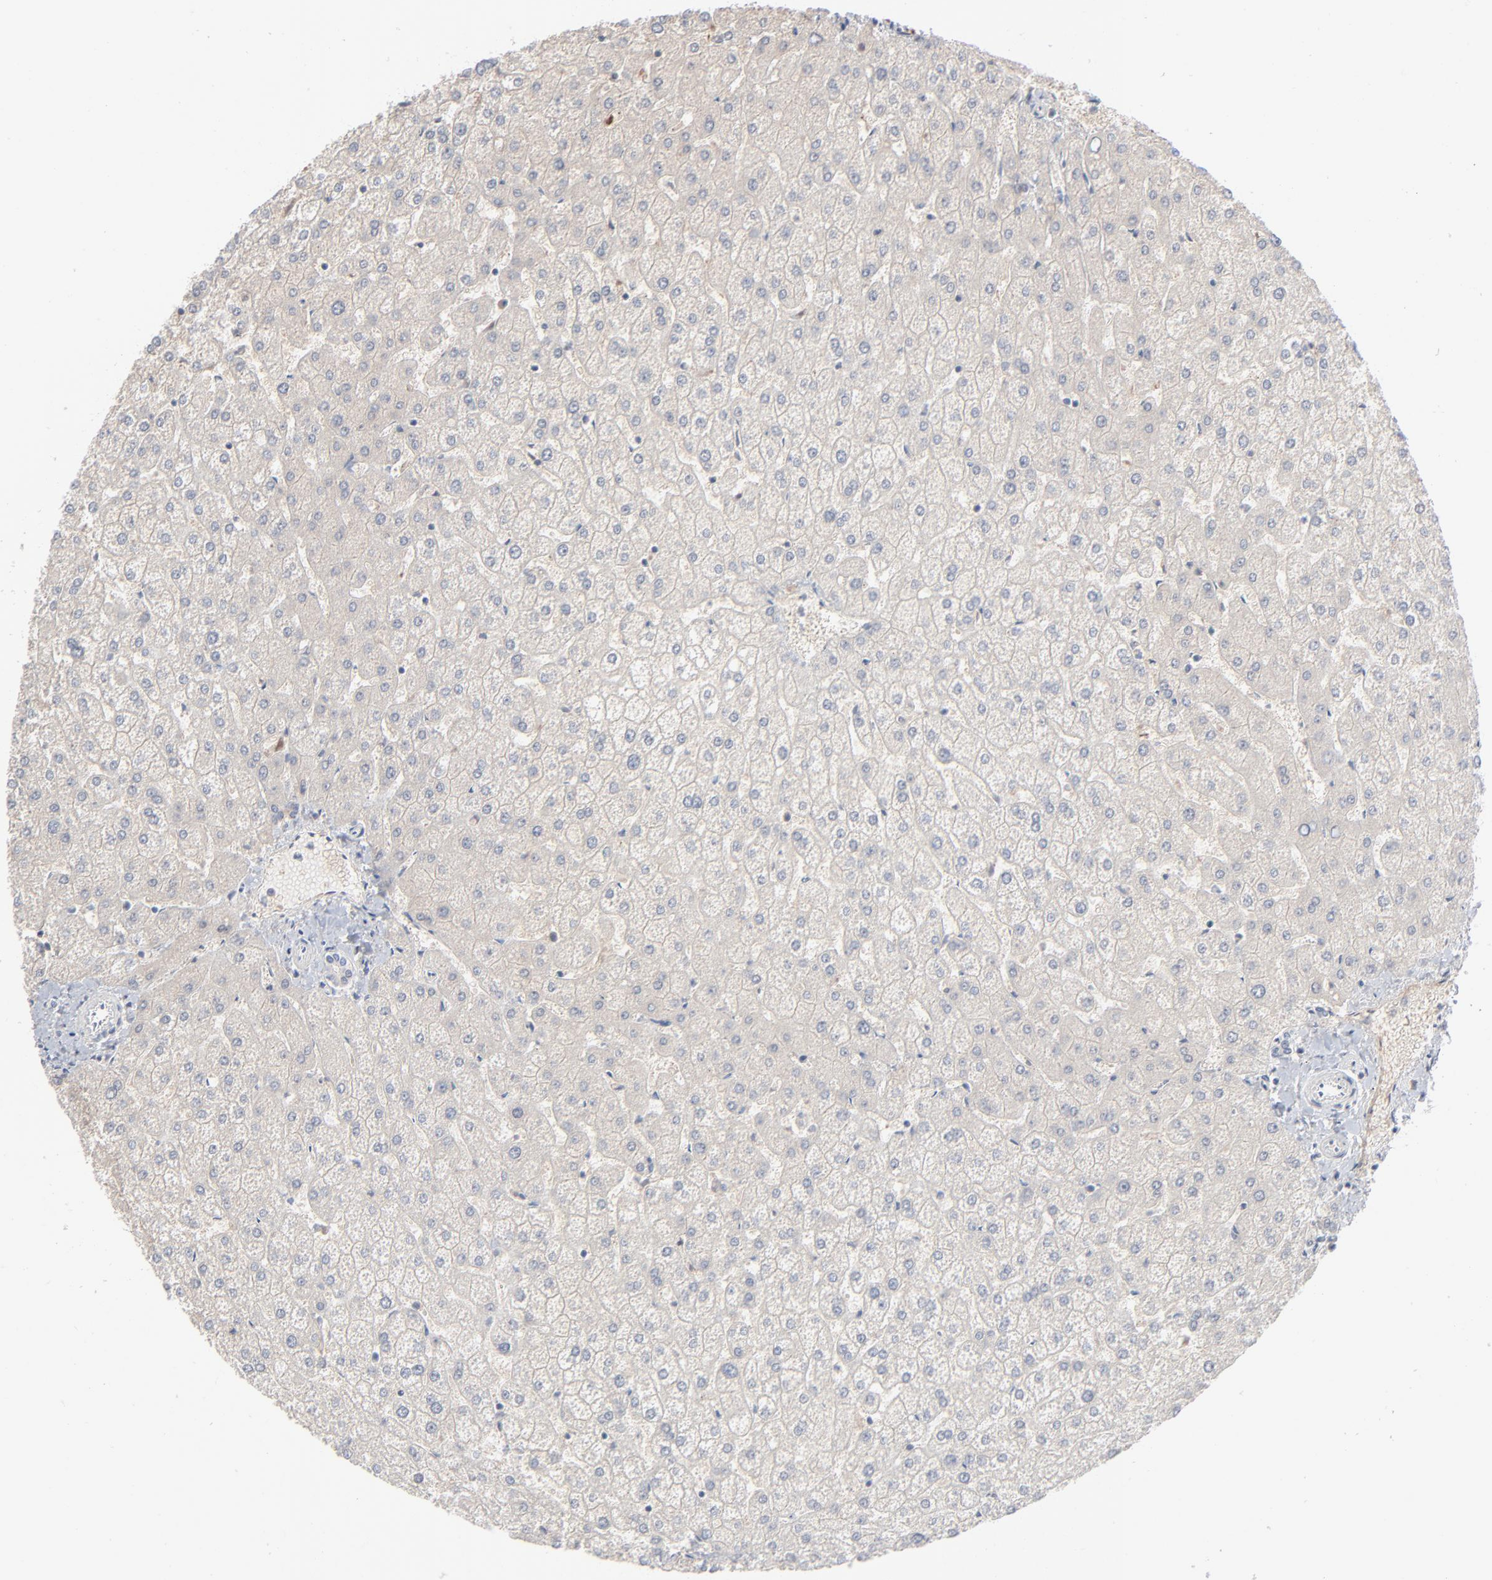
{"staining": {"intensity": "negative", "quantity": "none", "location": "none"}, "tissue": "liver", "cell_type": "Cholangiocytes", "image_type": "normal", "snomed": [{"axis": "morphology", "description": "Normal tissue, NOS"}, {"axis": "topography", "description": "Liver"}], "caption": "The immunohistochemistry image has no significant staining in cholangiocytes of liver. Nuclei are stained in blue.", "gene": "MPHOSPH6", "patient": {"sex": "female", "age": 32}}